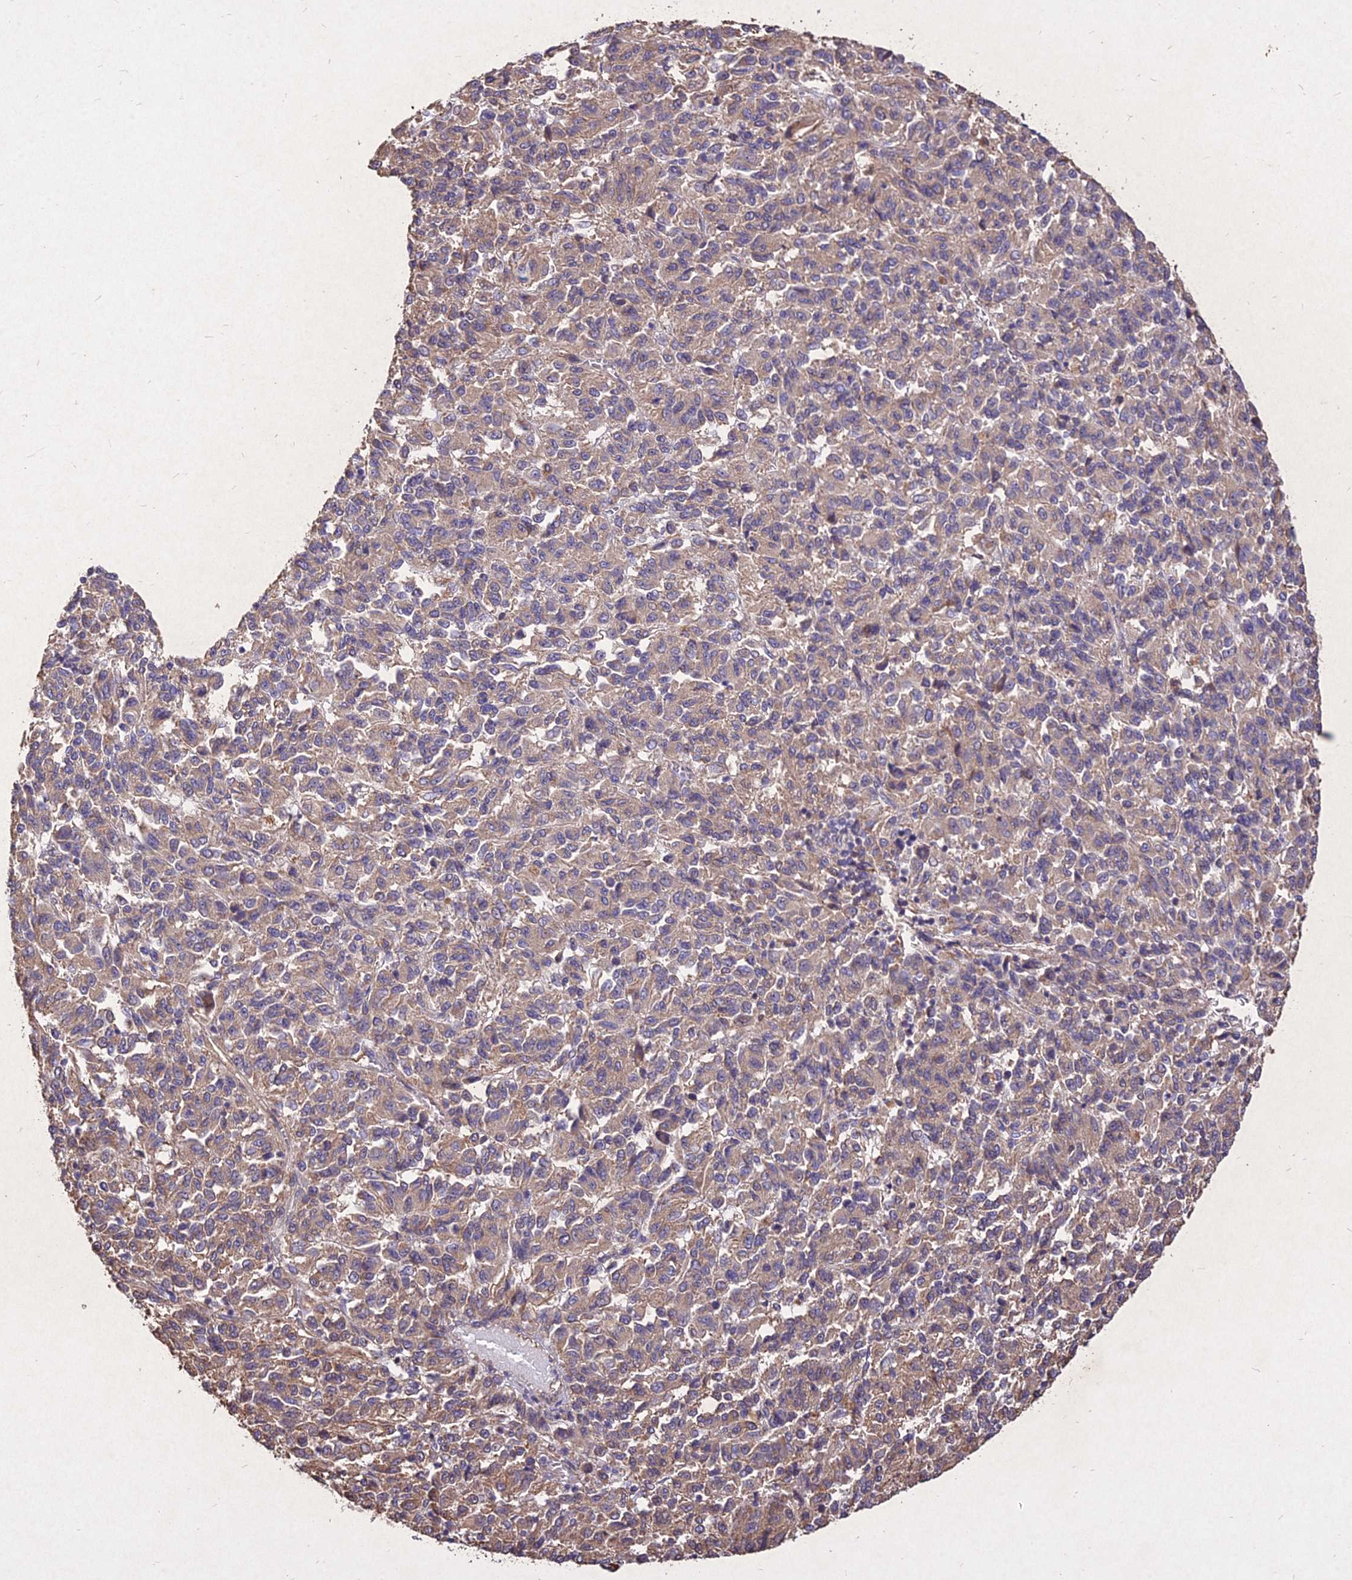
{"staining": {"intensity": "moderate", "quantity": "25%-75%", "location": "cytoplasmic/membranous"}, "tissue": "melanoma", "cell_type": "Tumor cells", "image_type": "cancer", "snomed": [{"axis": "morphology", "description": "Malignant melanoma, Metastatic site"}, {"axis": "topography", "description": "Lung"}], "caption": "Immunohistochemical staining of melanoma displays medium levels of moderate cytoplasmic/membranous protein positivity in about 25%-75% of tumor cells.", "gene": "SKA1", "patient": {"sex": "male", "age": 64}}